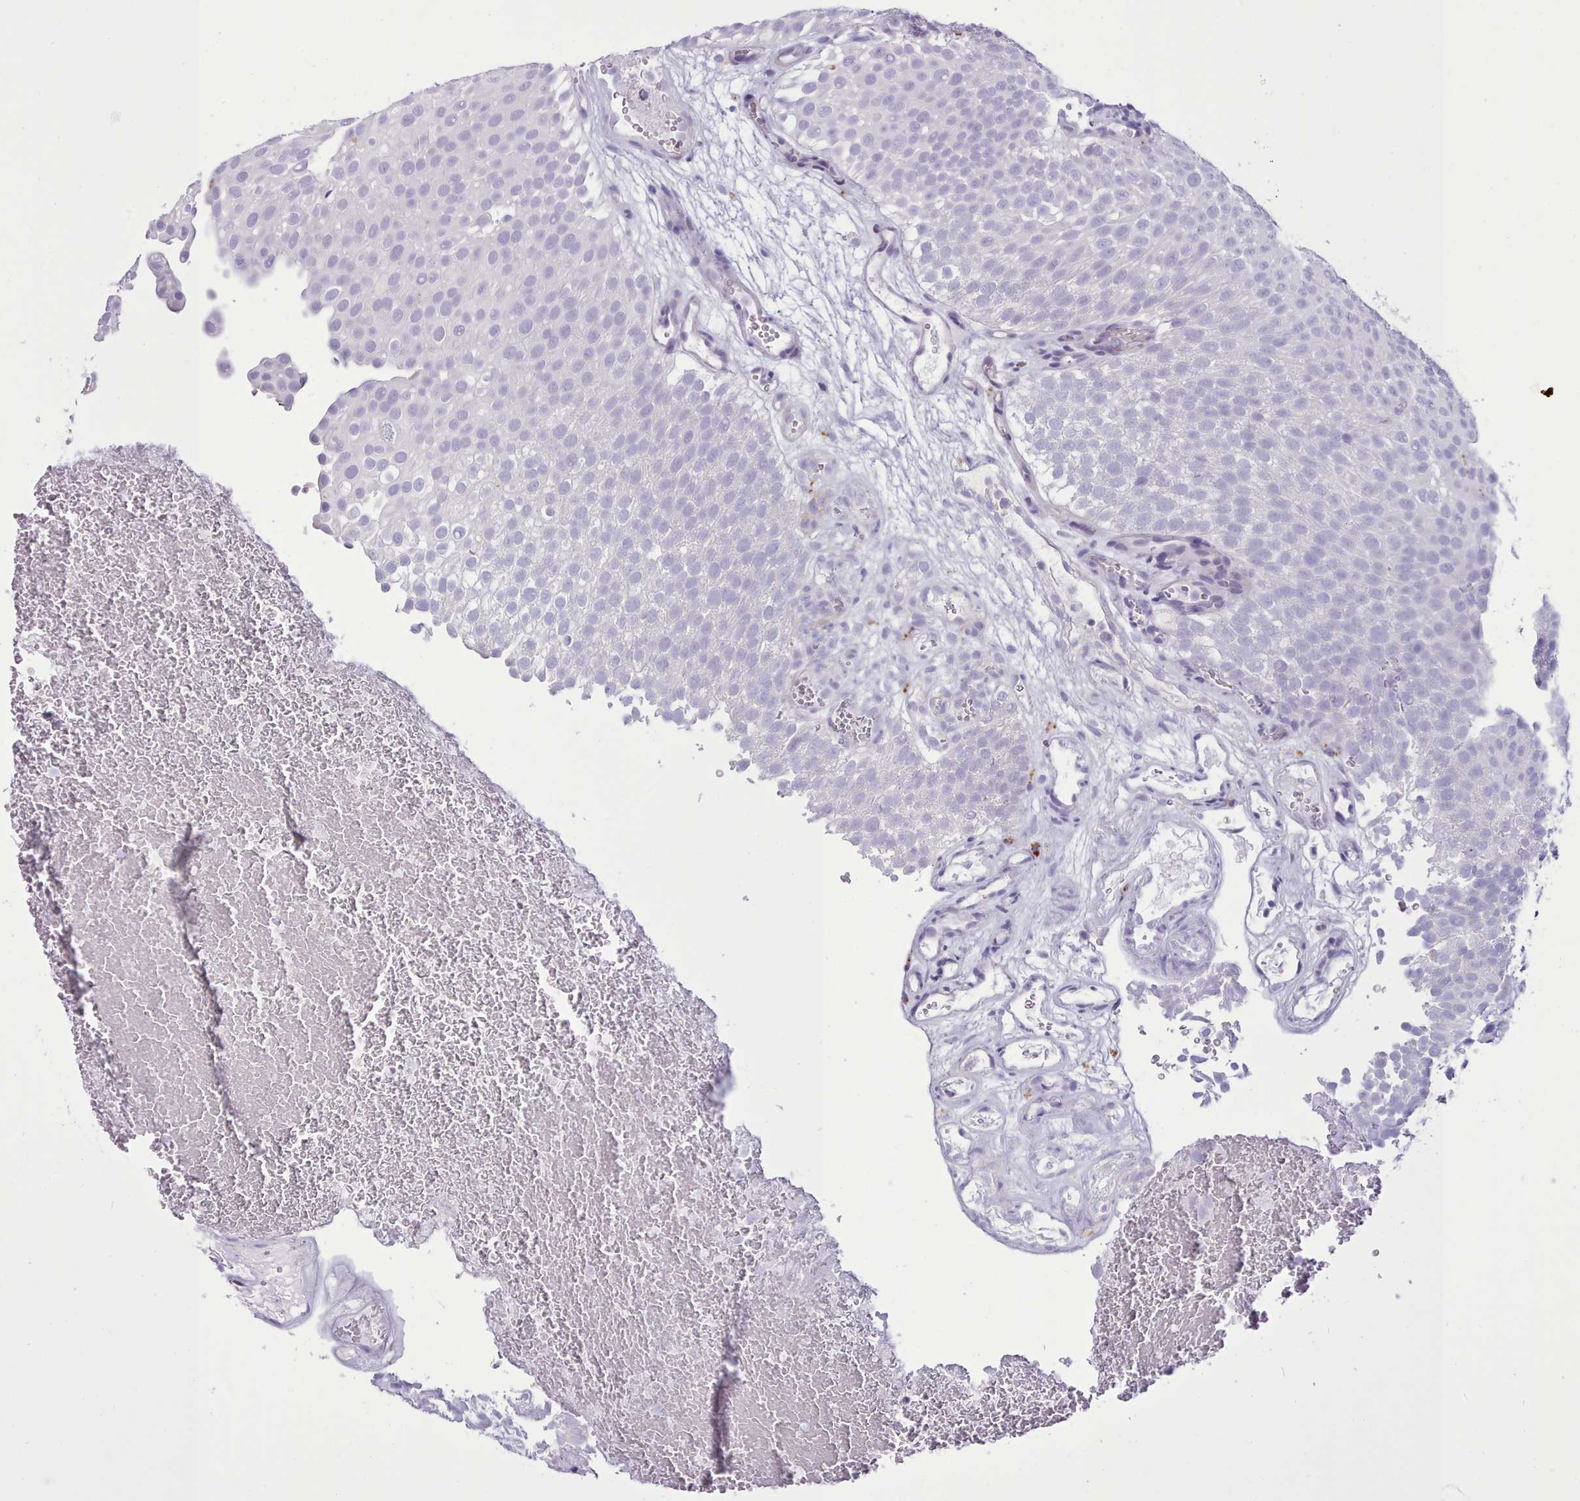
{"staining": {"intensity": "negative", "quantity": "none", "location": "none"}, "tissue": "urothelial cancer", "cell_type": "Tumor cells", "image_type": "cancer", "snomed": [{"axis": "morphology", "description": "Urothelial carcinoma, Low grade"}, {"axis": "topography", "description": "Urinary bladder"}], "caption": "The photomicrograph shows no staining of tumor cells in urothelial carcinoma (low-grade).", "gene": "SRD5A1", "patient": {"sex": "male", "age": 78}}